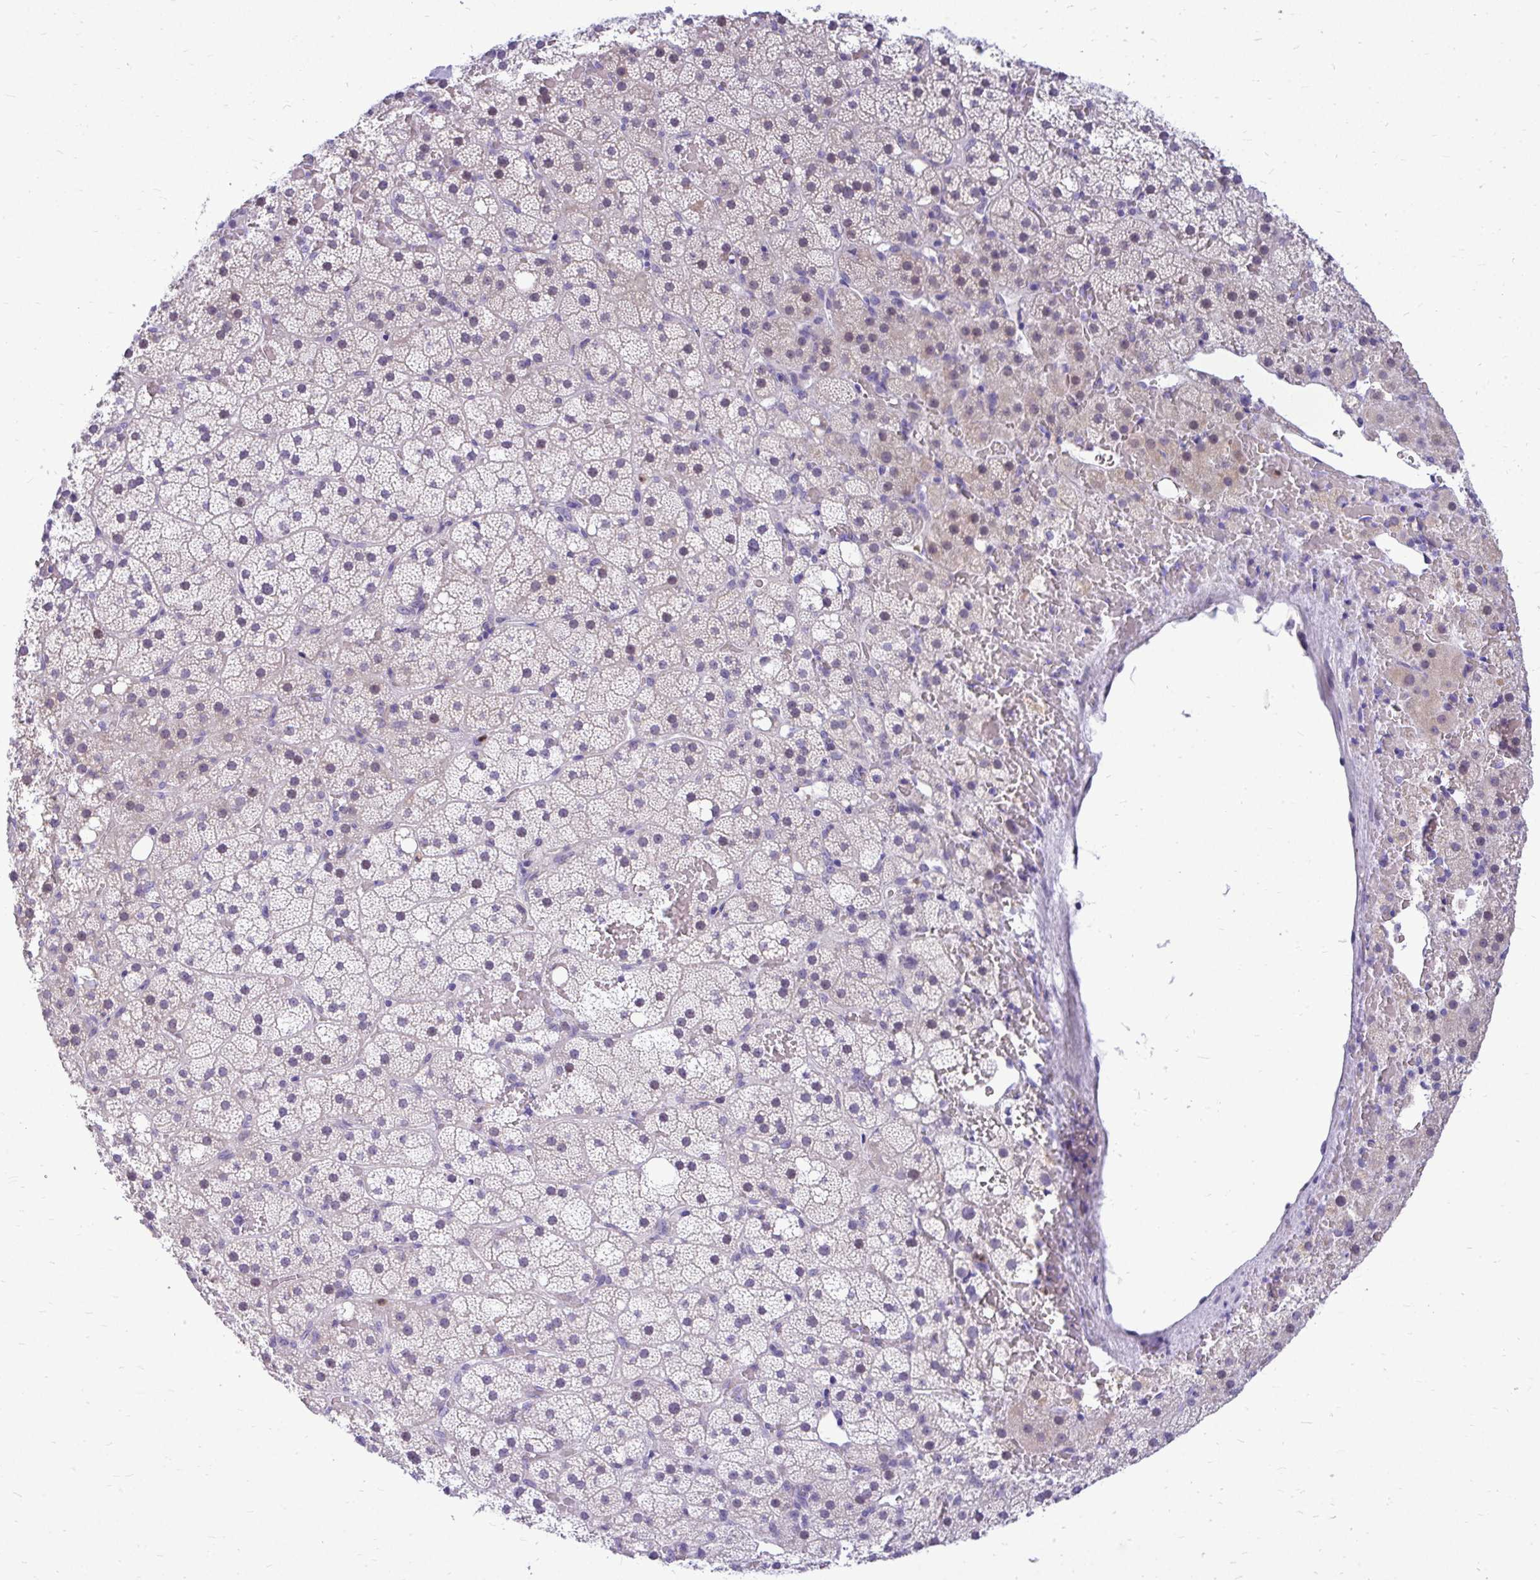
{"staining": {"intensity": "negative", "quantity": "none", "location": "none"}, "tissue": "adrenal gland", "cell_type": "Glandular cells", "image_type": "normal", "snomed": [{"axis": "morphology", "description": "Normal tissue, NOS"}, {"axis": "topography", "description": "Adrenal gland"}], "caption": "An image of adrenal gland stained for a protein shows no brown staining in glandular cells.", "gene": "ZSWIM9", "patient": {"sex": "male", "age": 53}}